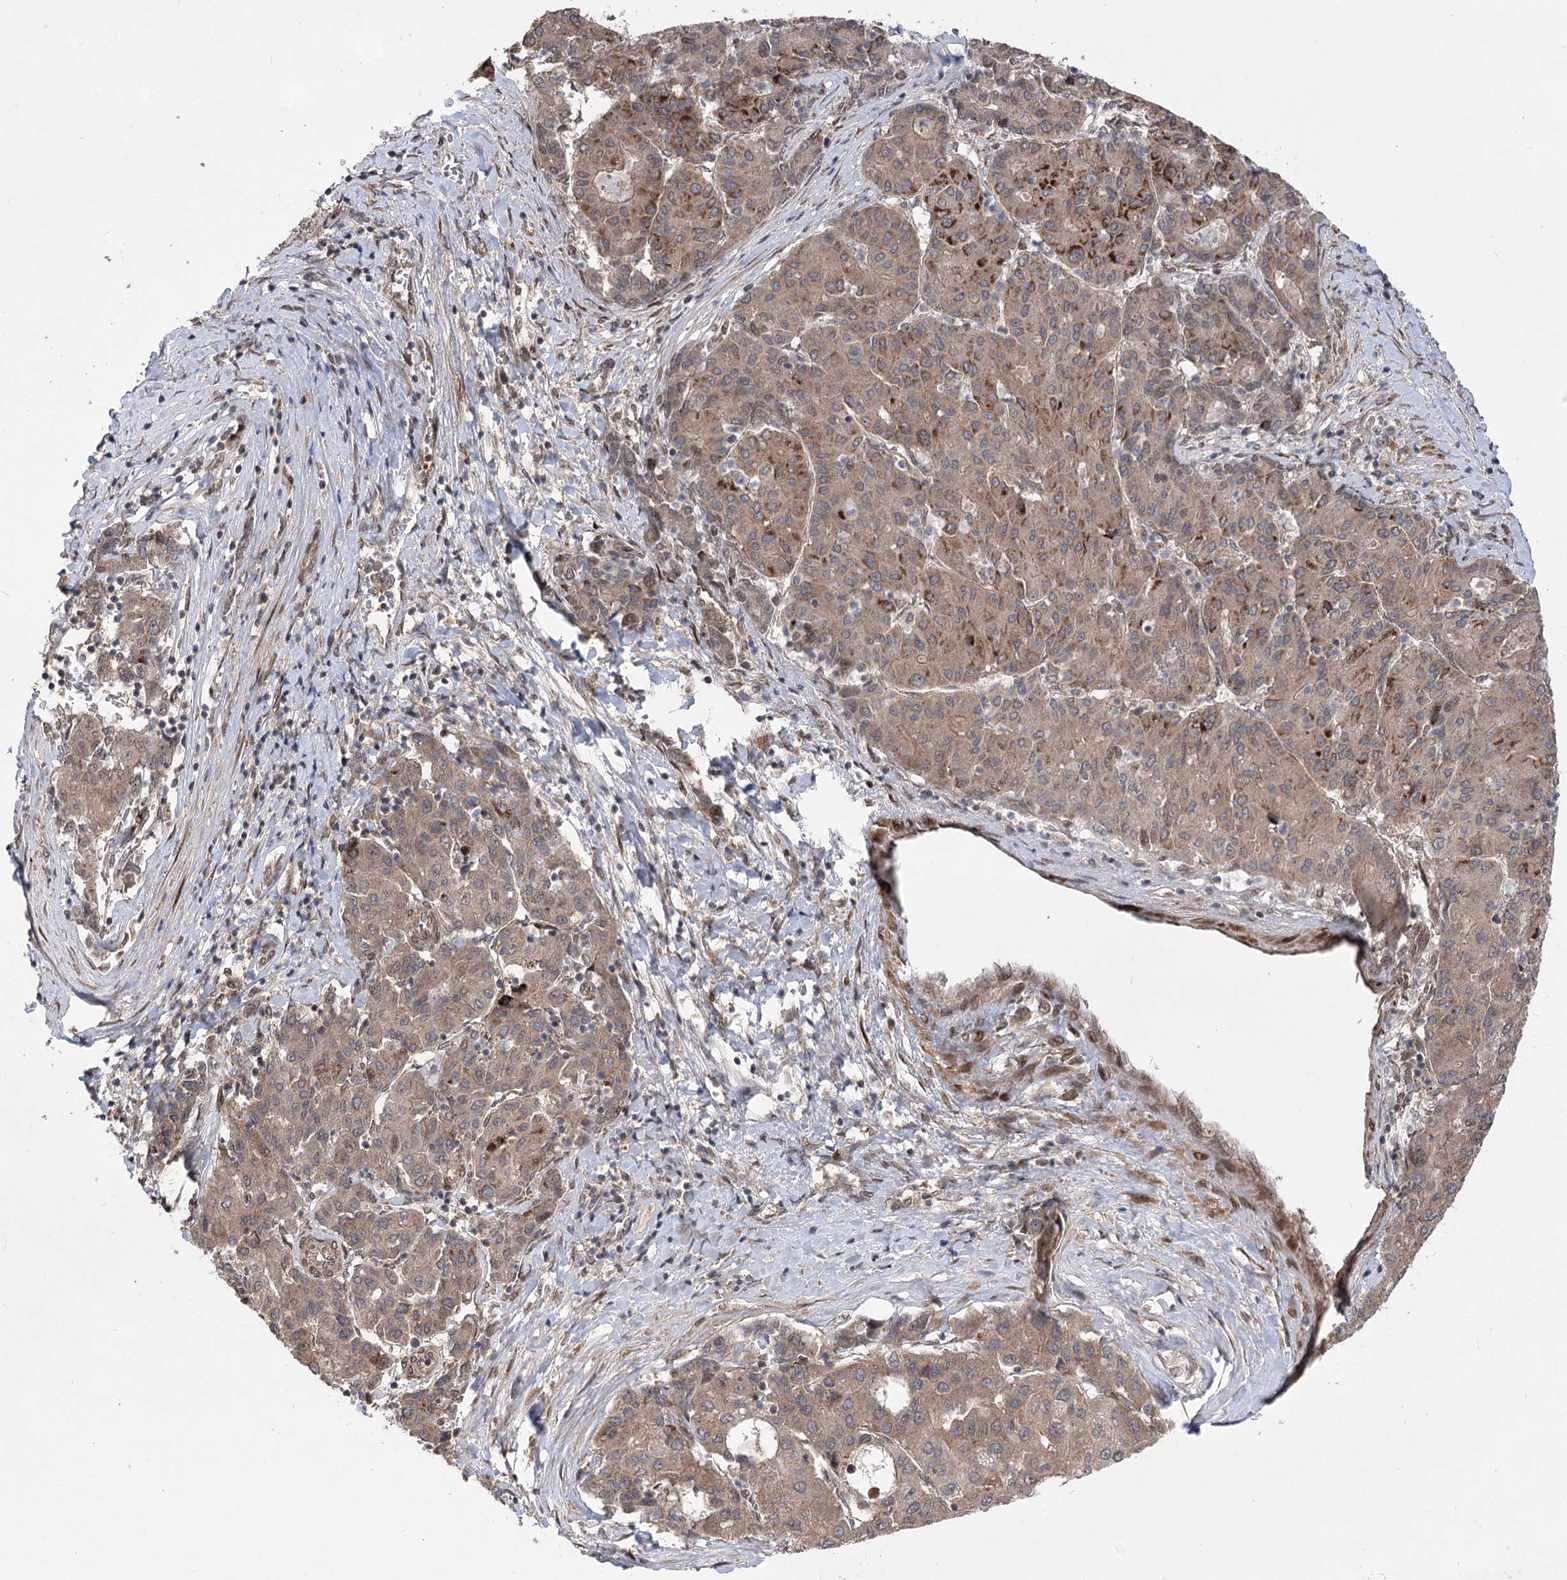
{"staining": {"intensity": "weak", "quantity": ">75%", "location": "cytoplasmic/membranous"}, "tissue": "liver cancer", "cell_type": "Tumor cells", "image_type": "cancer", "snomed": [{"axis": "morphology", "description": "Carcinoma, Hepatocellular, NOS"}, {"axis": "topography", "description": "Liver"}], "caption": "The histopathology image reveals a brown stain indicating the presence of a protein in the cytoplasmic/membranous of tumor cells in liver cancer (hepatocellular carcinoma).", "gene": "TENM2", "patient": {"sex": "male", "age": 65}}